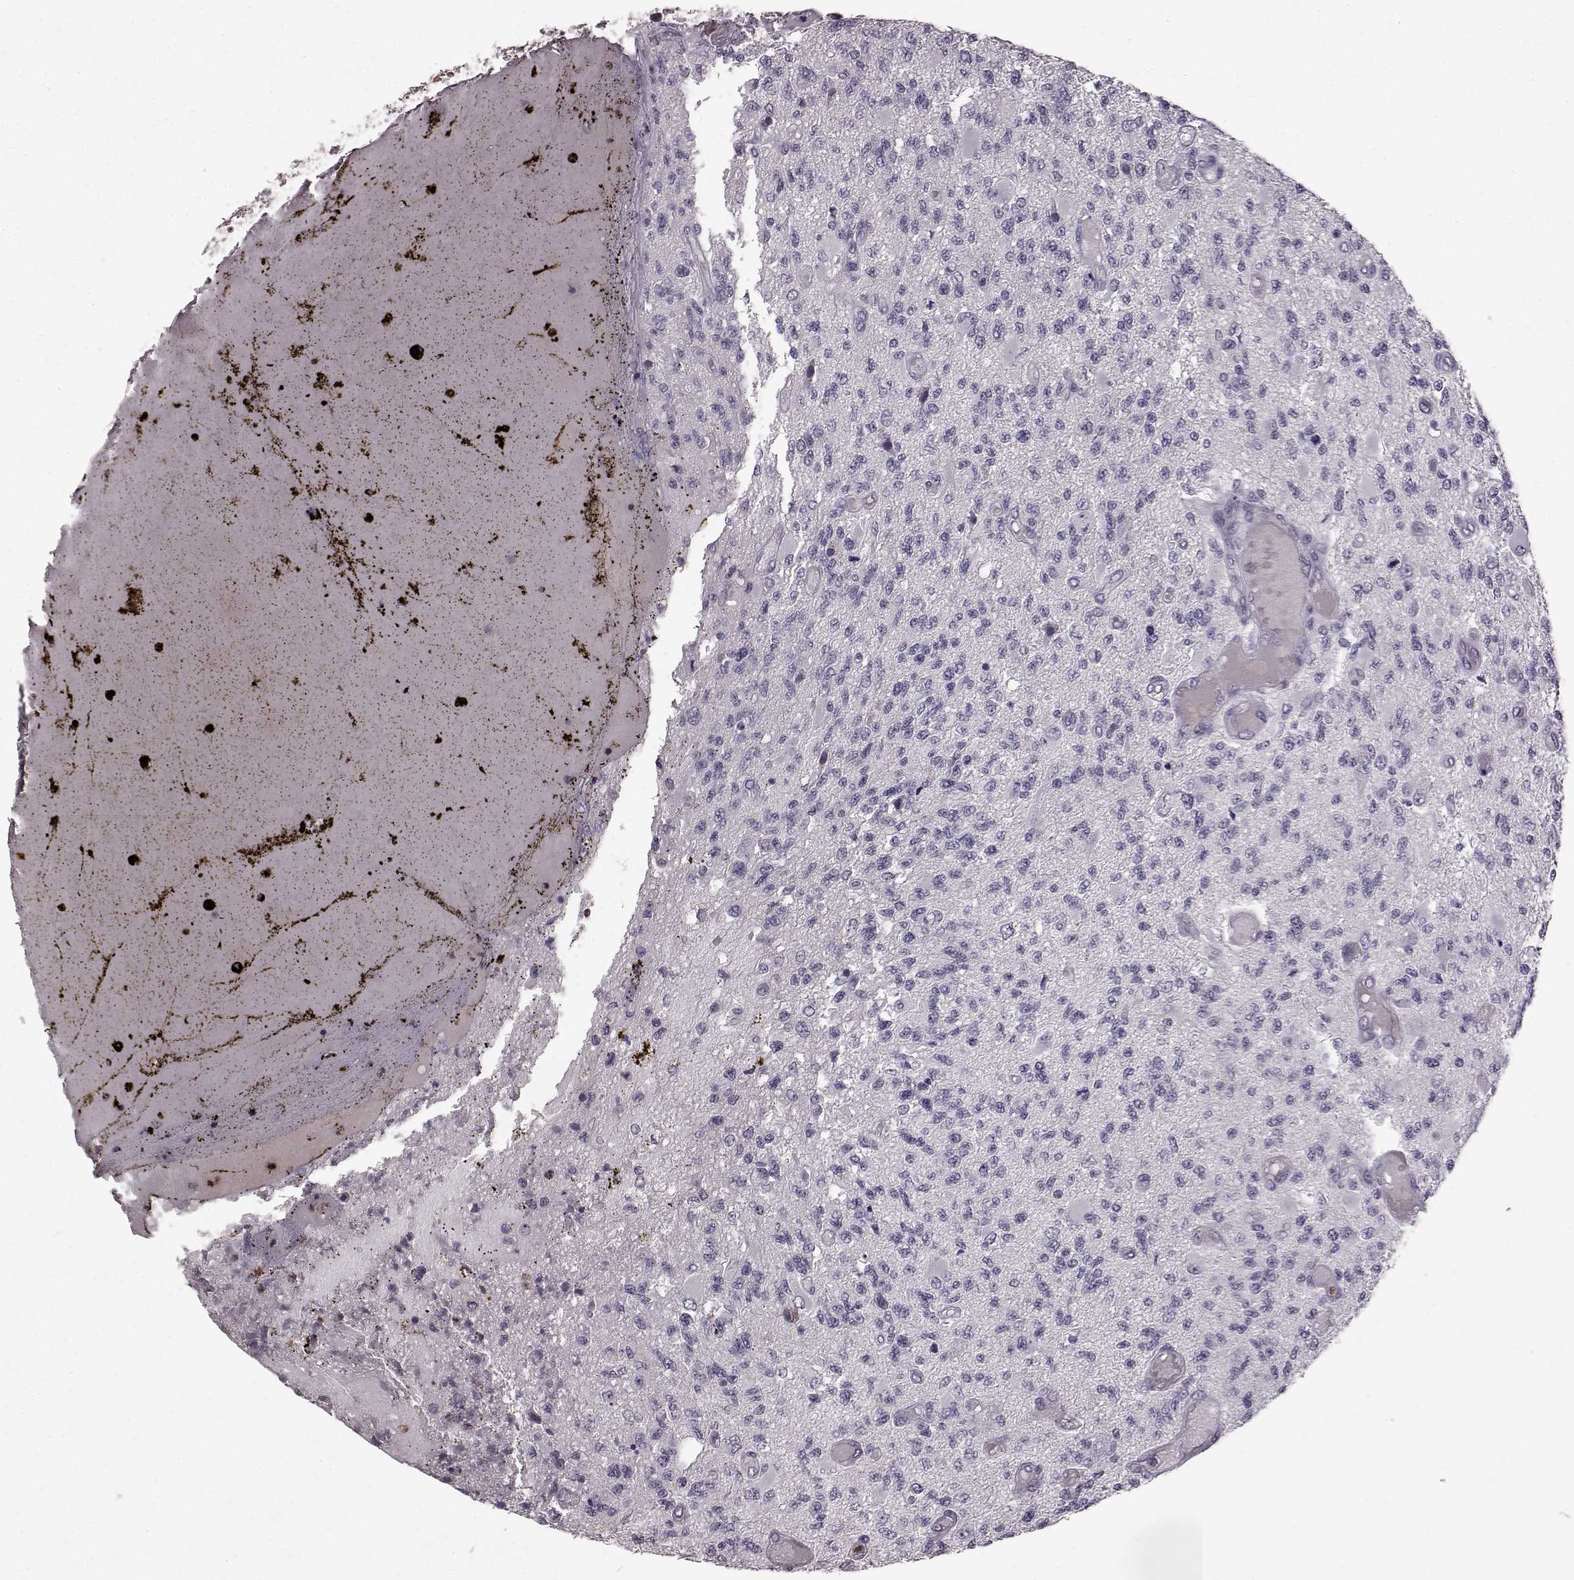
{"staining": {"intensity": "negative", "quantity": "none", "location": "none"}, "tissue": "glioma", "cell_type": "Tumor cells", "image_type": "cancer", "snomed": [{"axis": "morphology", "description": "Glioma, malignant, High grade"}, {"axis": "topography", "description": "Brain"}], "caption": "This is a micrograph of immunohistochemistry staining of malignant glioma (high-grade), which shows no expression in tumor cells. The staining was performed using DAB (3,3'-diaminobenzidine) to visualize the protein expression in brown, while the nuclei were stained in blue with hematoxylin (Magnification: 20x).", "gene": "FUT4", "patient": {"sex": "female", "age": 63}}